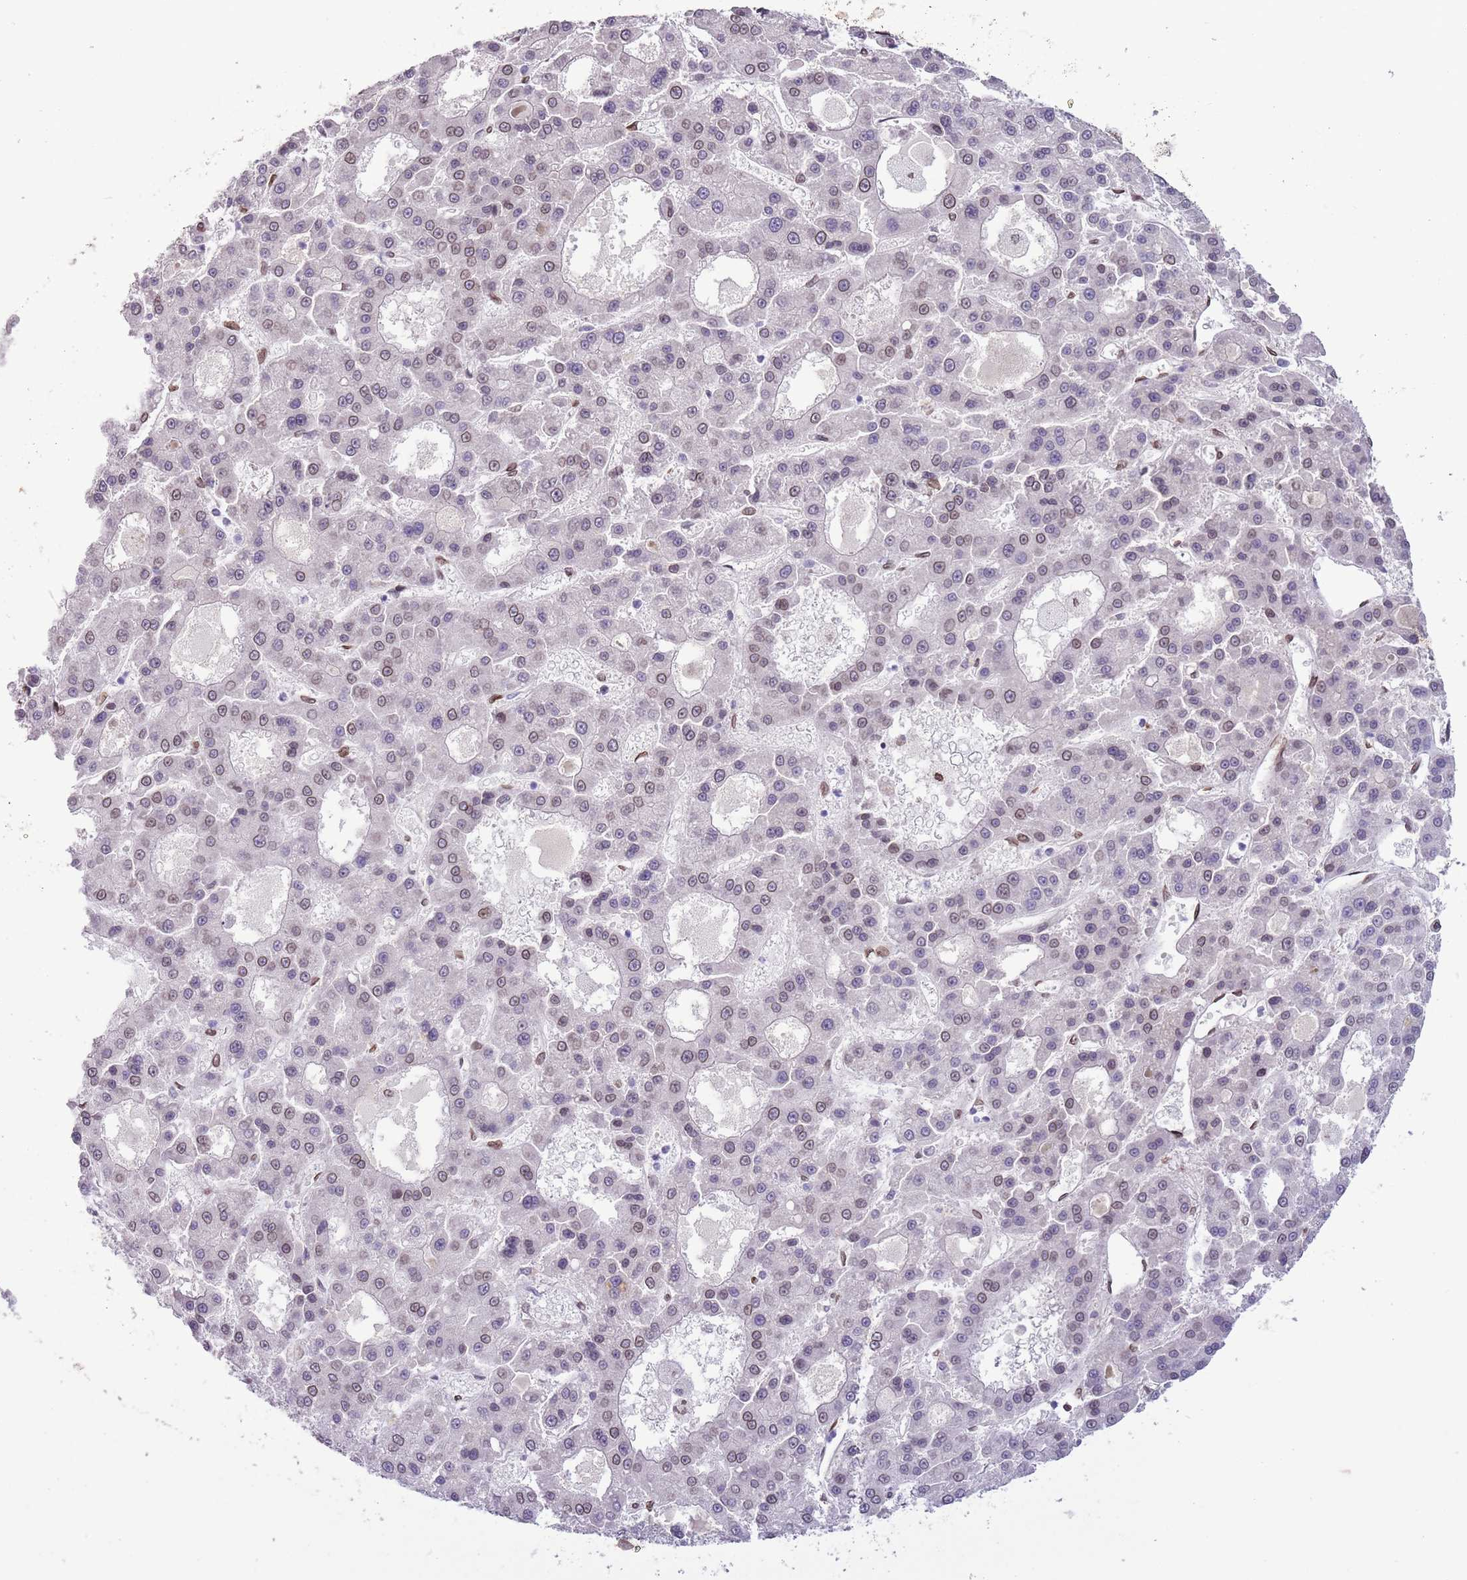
{"staining": {"intensity": "weak", "quantity": "25%-75%", "location": "cytoplasmic/membranous,nuclear"}, "tissue": "liver cancer", "cell_type": "Tumor cells", "image_type": "cancer", "snomed": [{"axis": "morphology", "description": "Carcinoma, Hepatocellular, NOS"}, {"axis": "topography", "description": "Liver"}], "caption": "A photomicrograph of human liver cancer stained for a protein demonstrates weak cytoplasmic/membranous and nuclear brown staining in tumor cells.", "gene": "ZGLP1", "patient": {"sex": "male", "age": 70}}